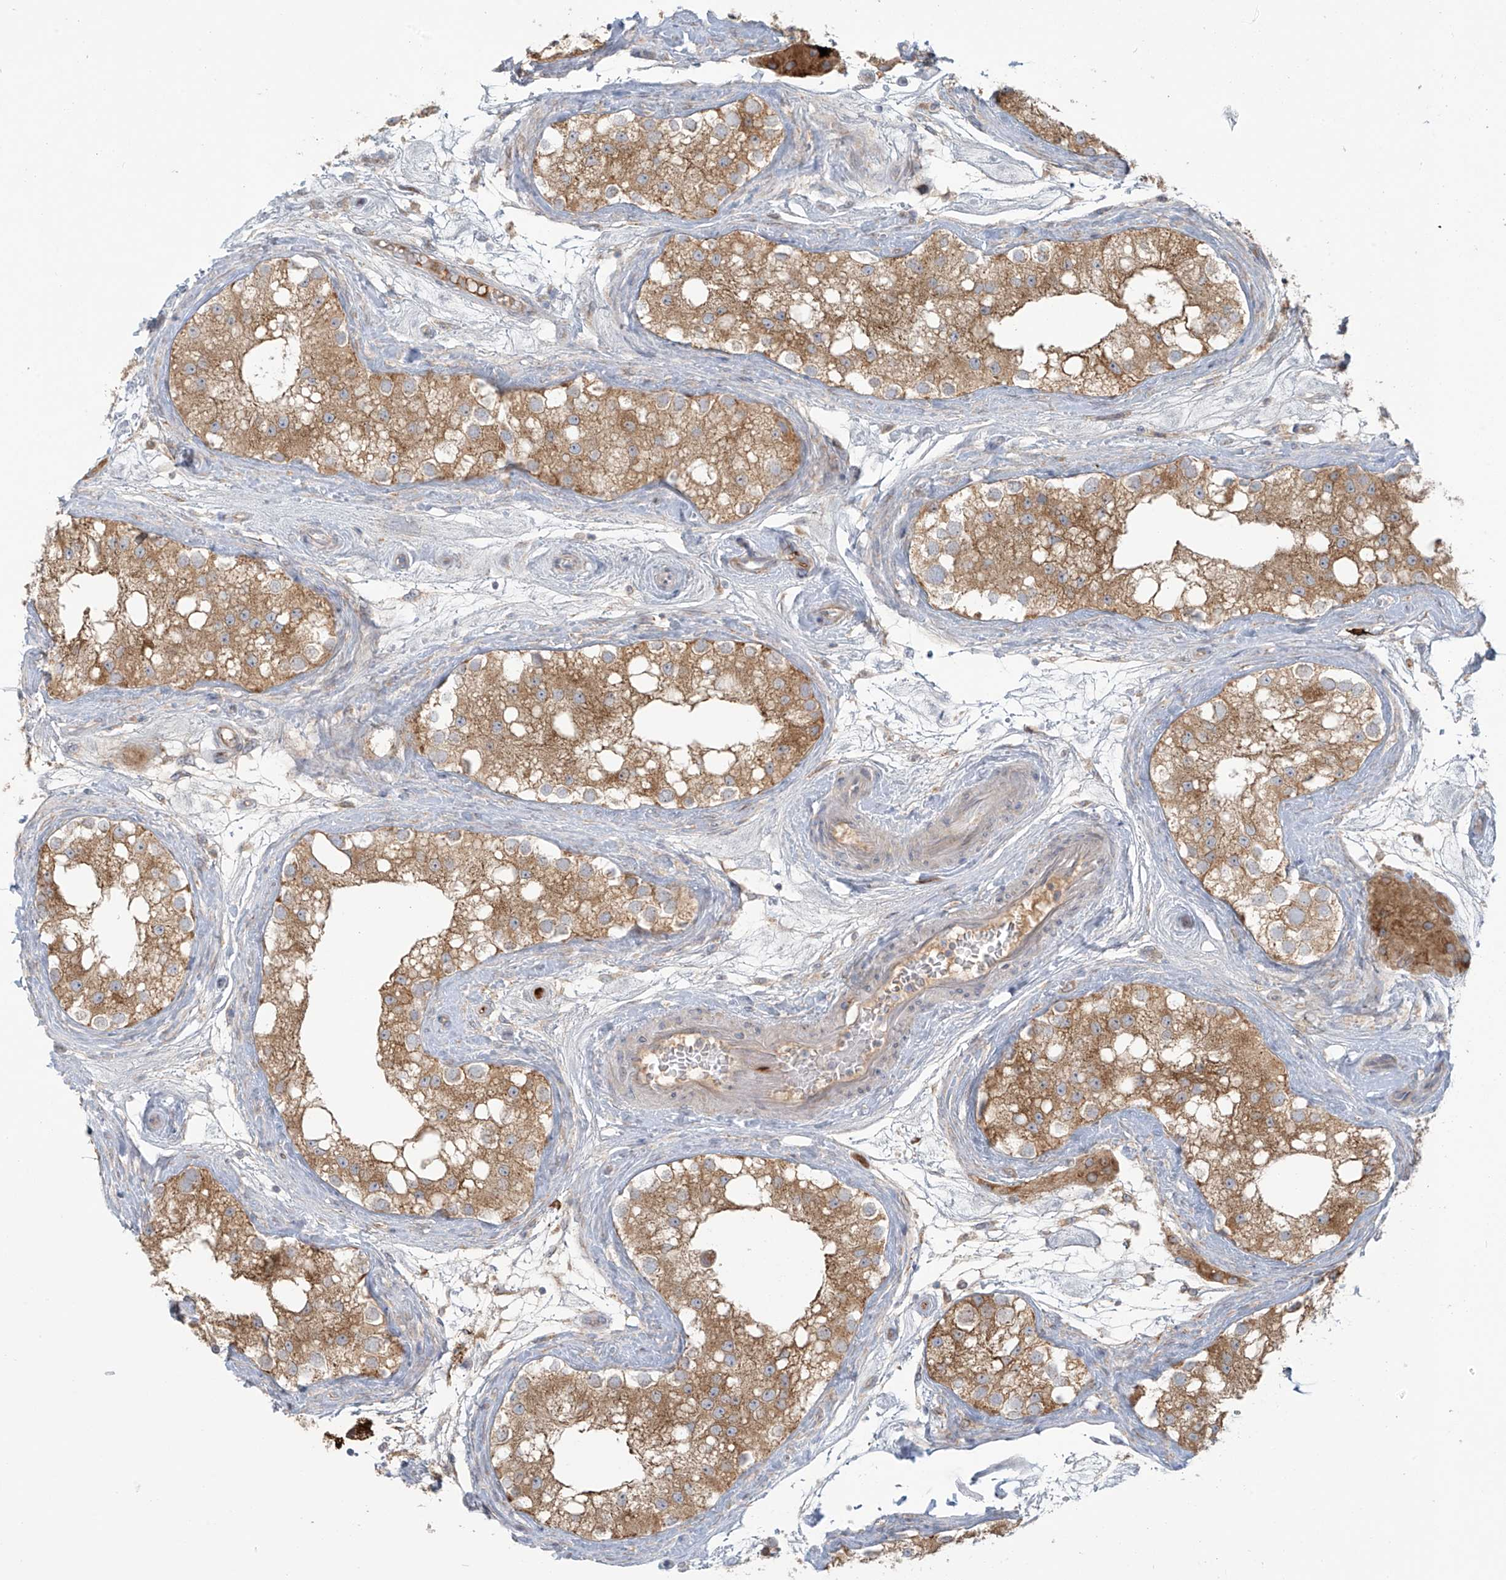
{"staining": {"intensity": "moderate", "quantity": ">75%", "location": "cytoplasmic/membranous"}, "tissue": "testis", "cell_type": "Cells in seminiferous ducts", "image_type": "normal", "snomed": [{"axis": "morphology", "description": "Normal tissue, NOS"}, {"axis": "topography", "description": "Testis"}], "caption": "A micrograph of testis stained for a protein demonstrates moderate cytoplasmic/membranous brown staining in cells in seminiferous ducts.", "gene": "LZTS3", "patient": {"sex": "male", "age": 84}}